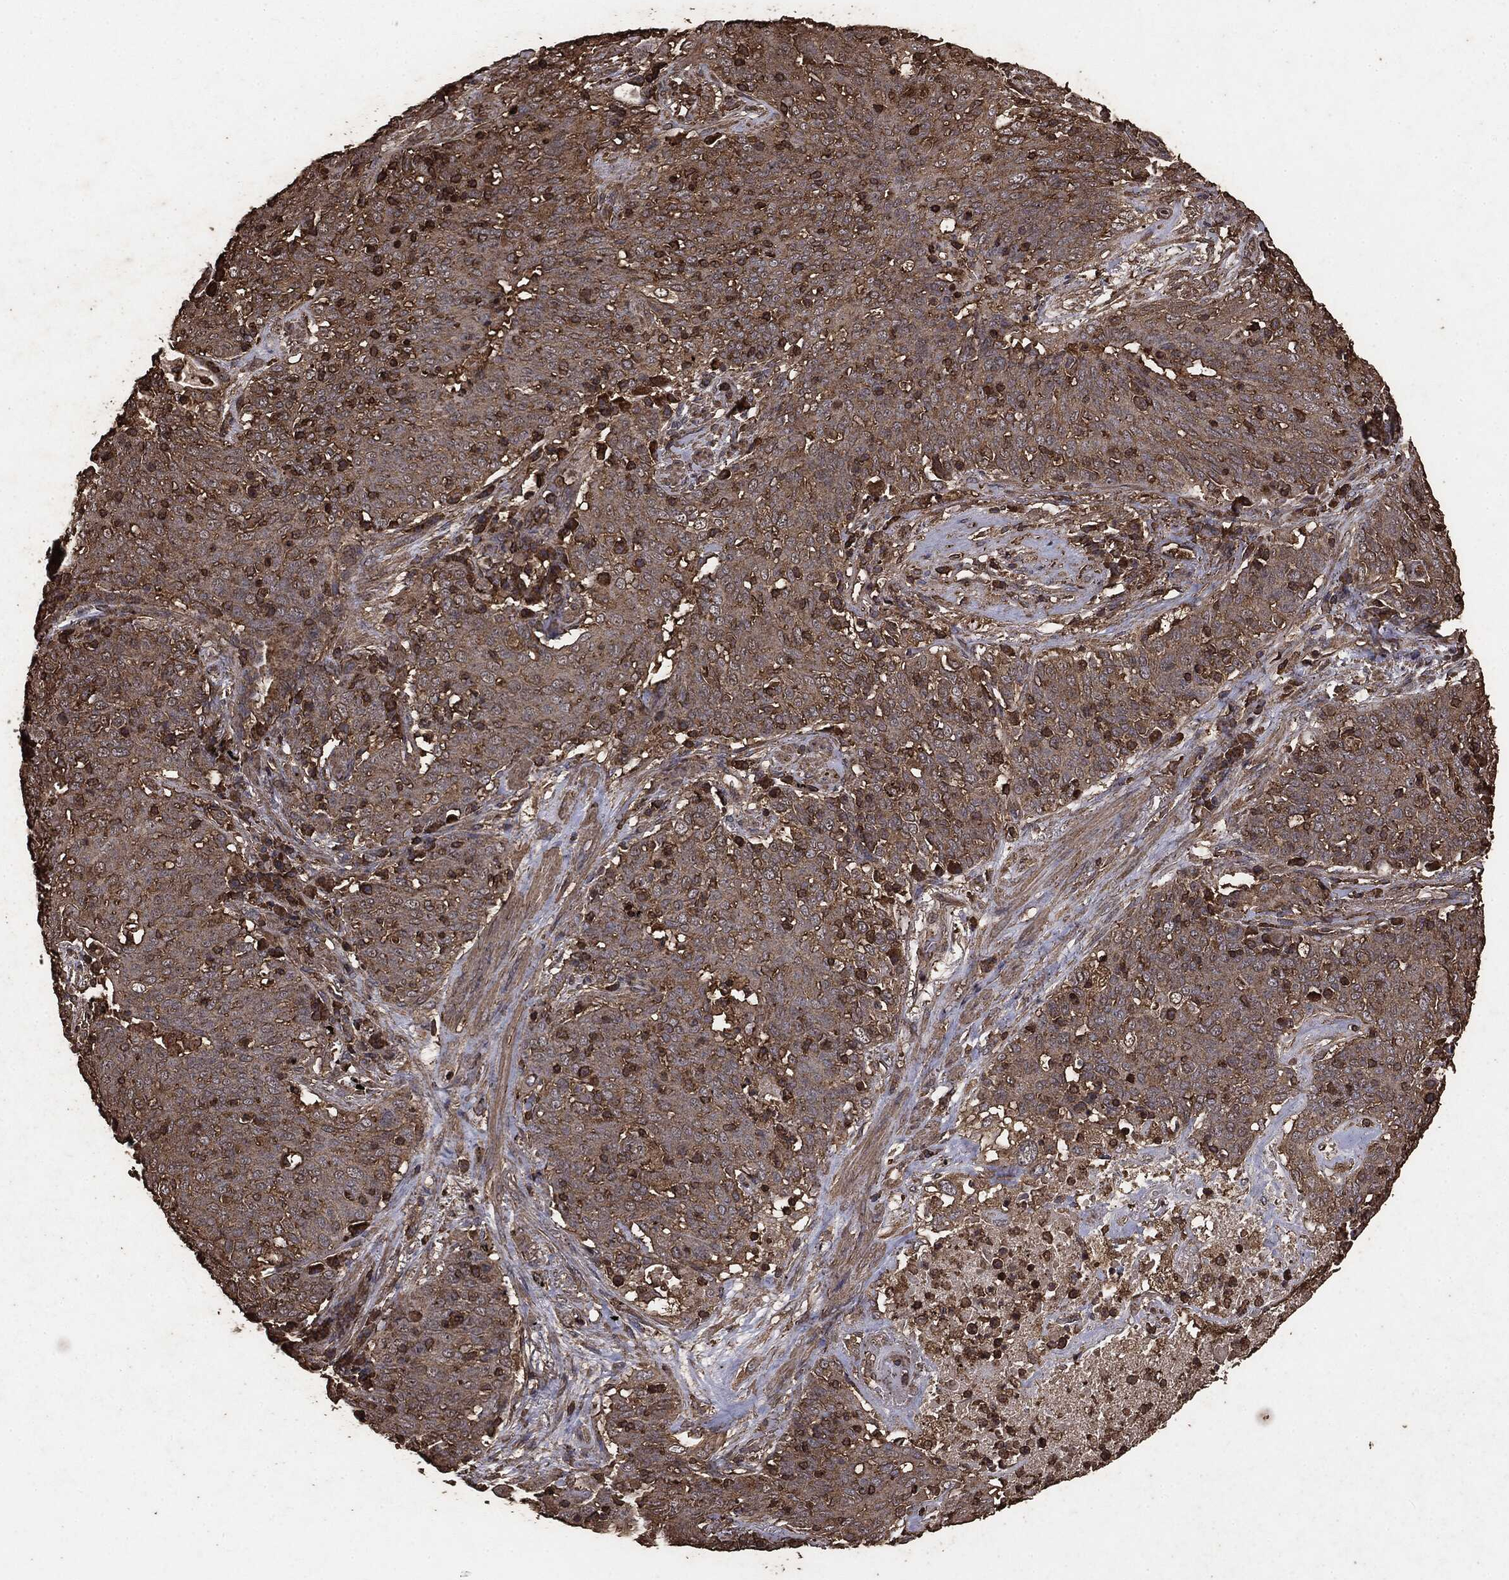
{"staining": {"intensity": "moderate", "quantity": ">75%", "location": "cytoplasmic/membranous"}, "tissue": "lung cancer", "cell_type": "Tumor cells", "image_type": "cancer", "snomed": [{"axis": "morphology", "description": "Squamous cell carcinoma, NOS"}, {"axis": "topography", "description": "Lung"}], "caption": "The immunohistochemical stain shows moderate cytoplasmic/membranous positivity in tumor cells of lung cancer tissue.", "gene": "MTOR", "patient": {"sex": "male", "age": 82}}